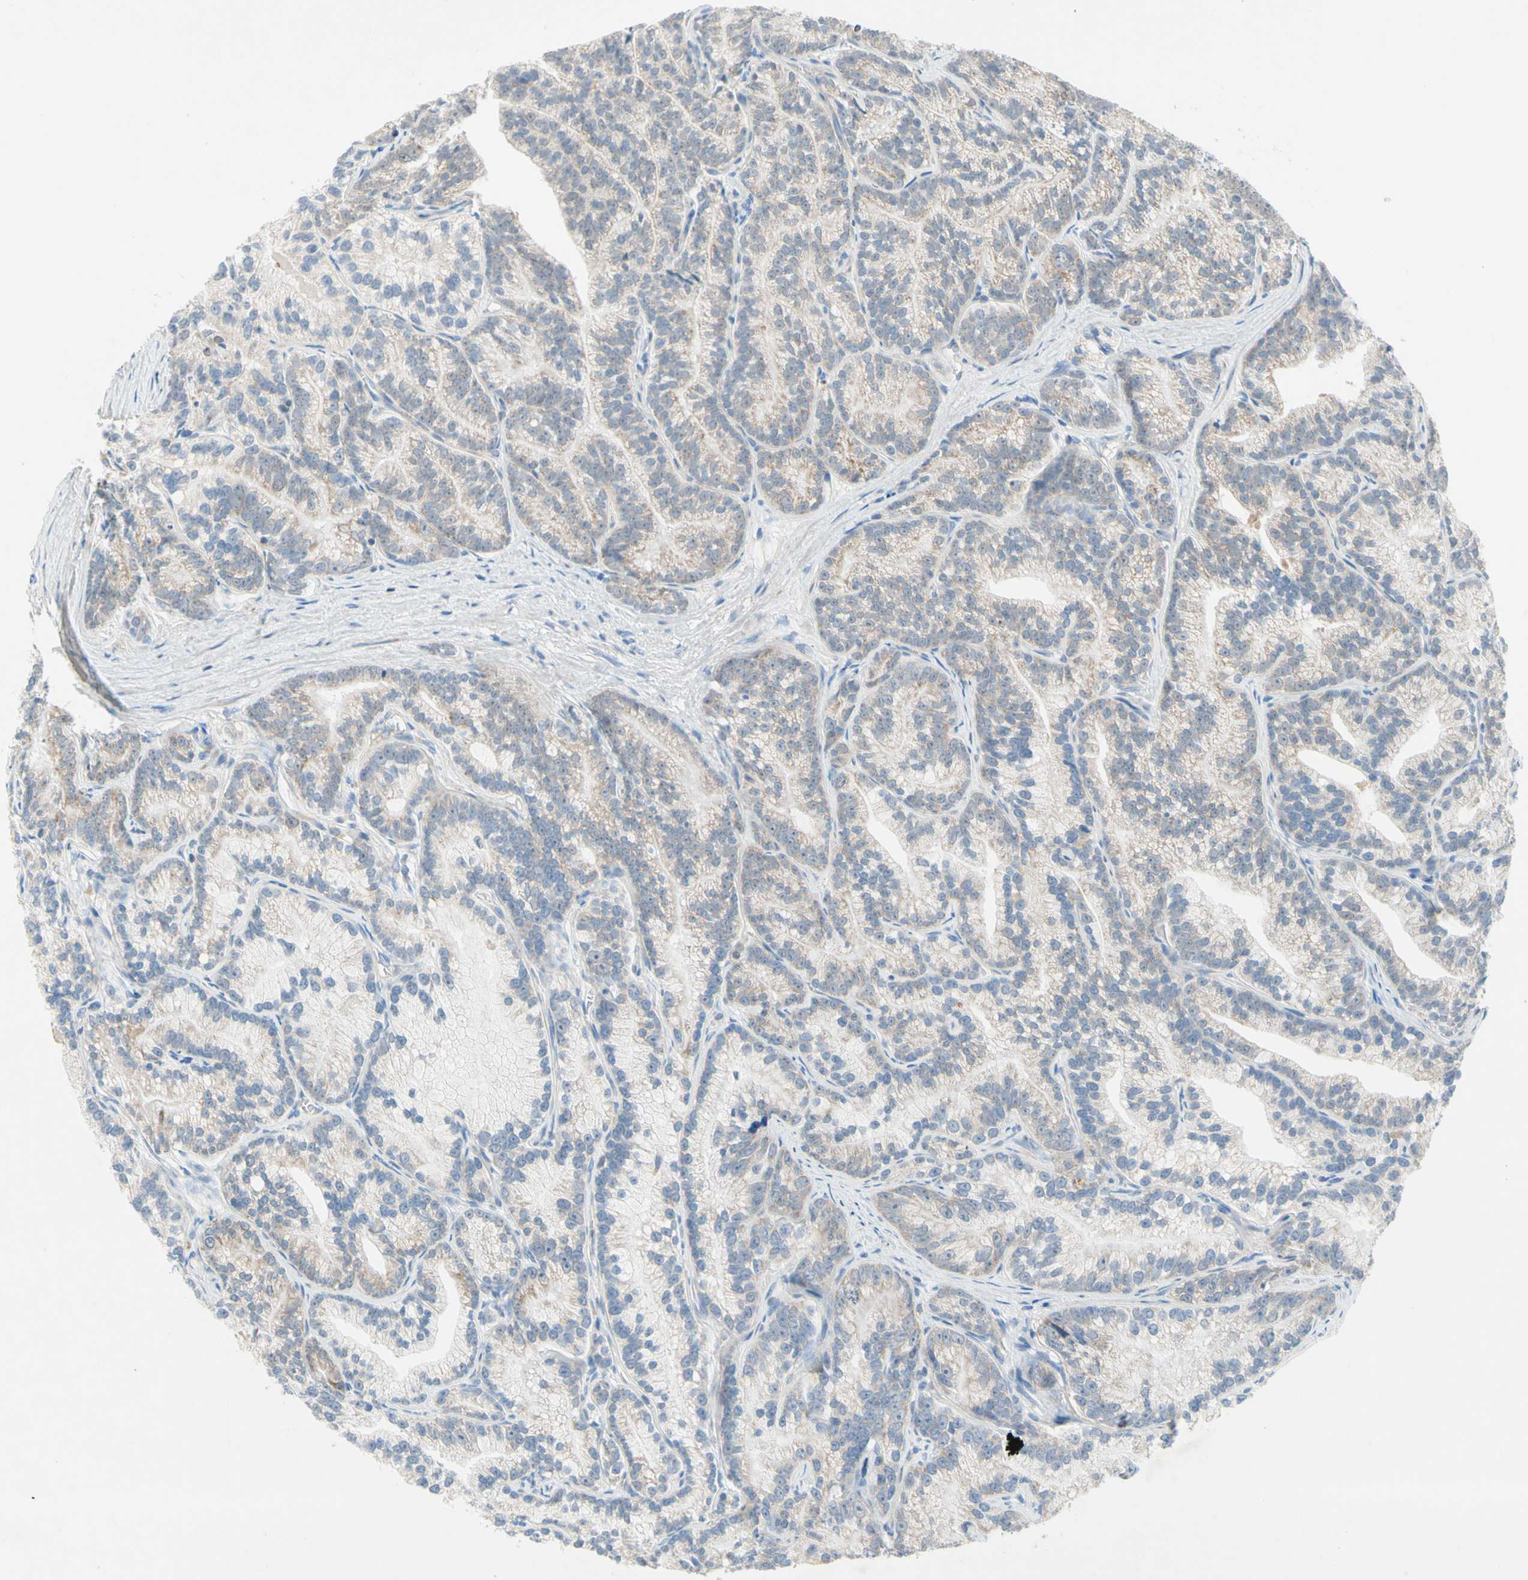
{"staining": {"intensity": "weak", "quantity": ">75%", "location": "cytoplasmic/membranous"}, "tissue": "prostate cancer", "cell_type": "Tumor cells", "image_type": "cancer", "snomed": [{"axis": "morphology", "description": "Adenocarcinoma, Low grade"}, {"axis": "topography", "description": "Prostate"}], "caption": "A photomicrograph of prostate cancer (low-grade adenocarcinoma) stained for a protein demonstrates weak cytoplasmic/membranous brown staining in tumor cells.", "gene": "MFF", "patient": {"sex": "male", "age": 89}}